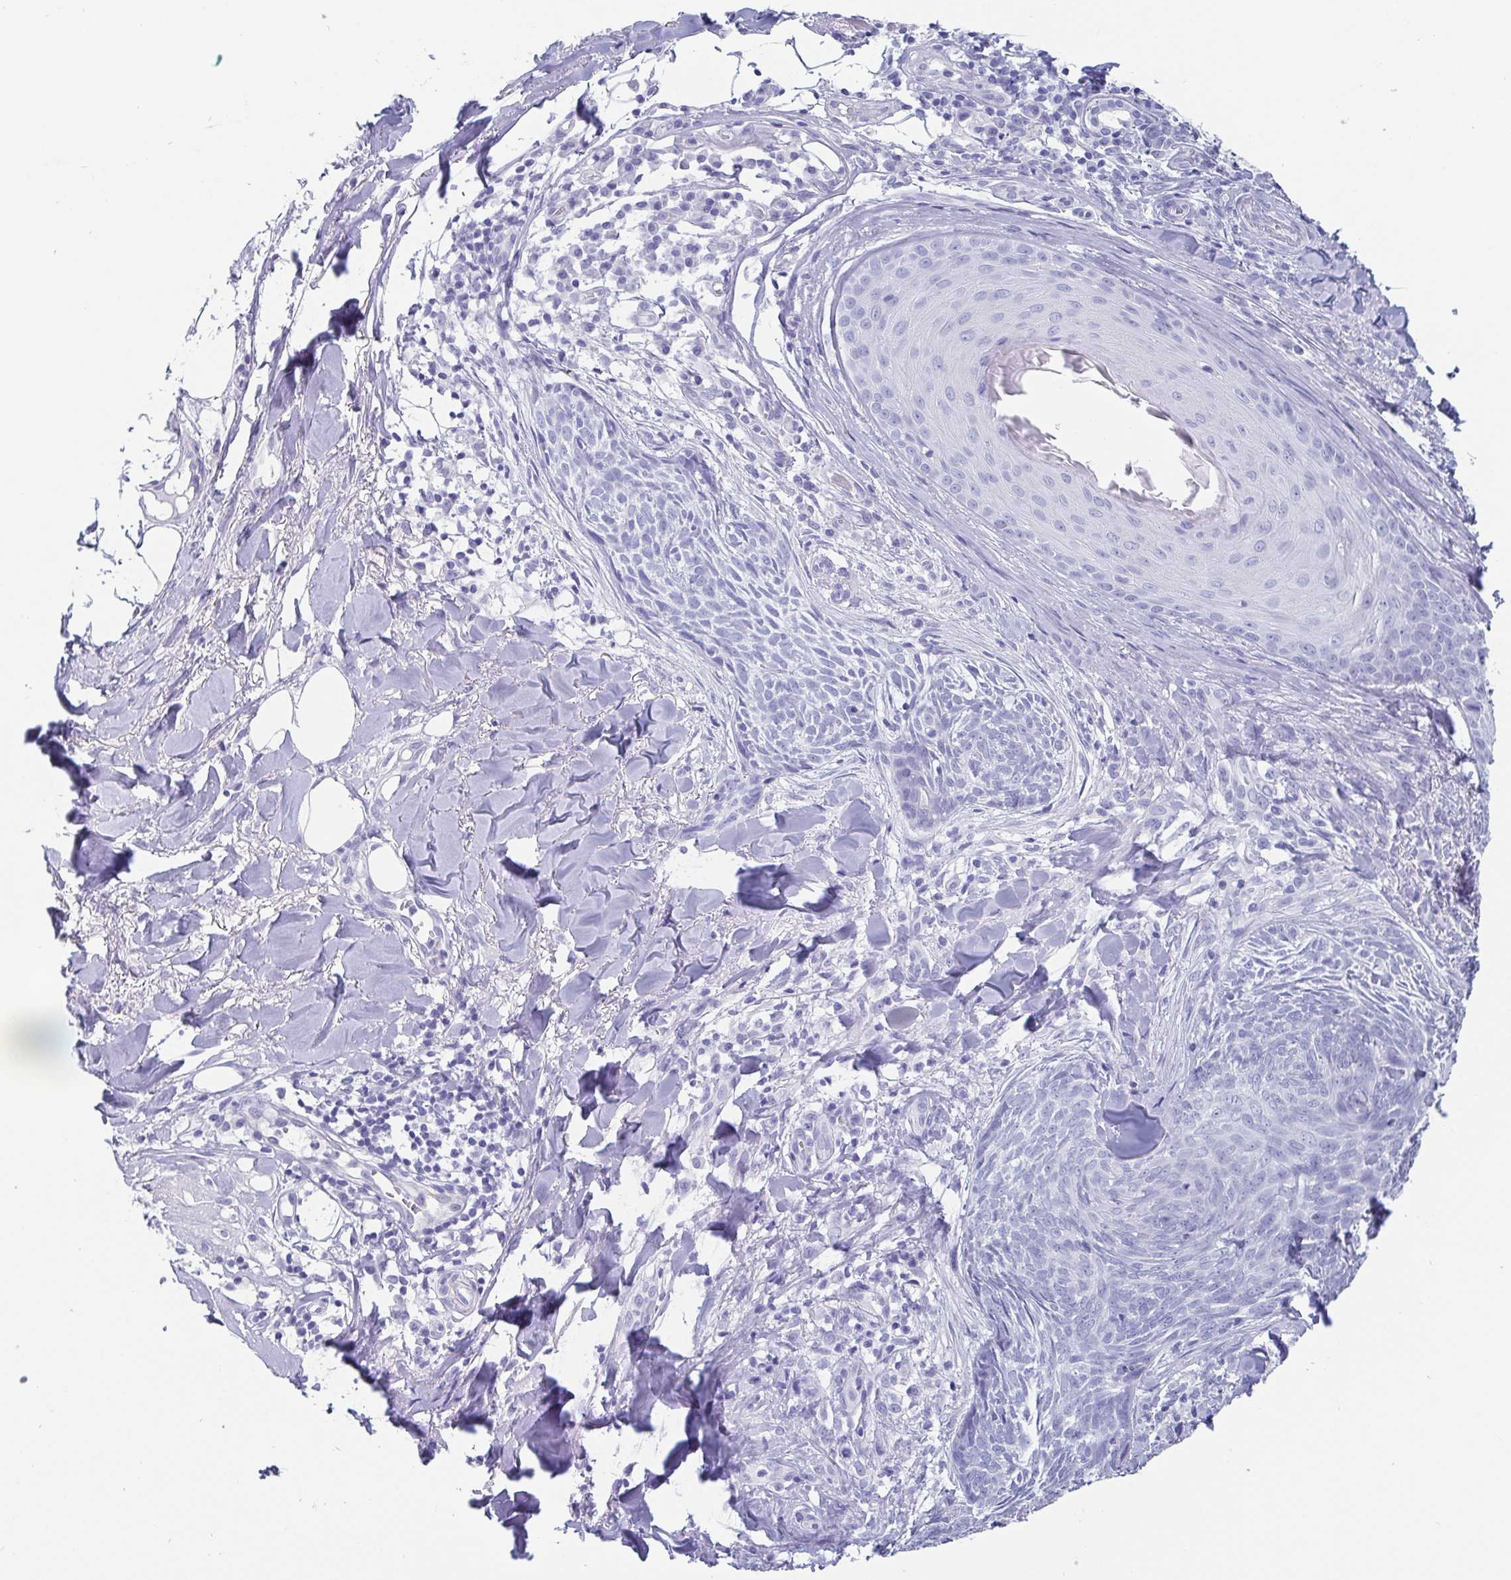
{"staining": {"intensity": "negative", "quantity": "none", "location": "none"}, "tissue": "skin cancer", "cell_type": "Tumor cells", "image_type": "cancer", "snomed": [{"axis": "morphology", "description": "Basal cell carcinoma"}, {"axis": "topography", "description": "Skin"}], "caption": "Tumor cells are negative for brown protein staining in skin cancer.", "gene": "SCGN", "patient": {"sex": "female", "age": 93}}